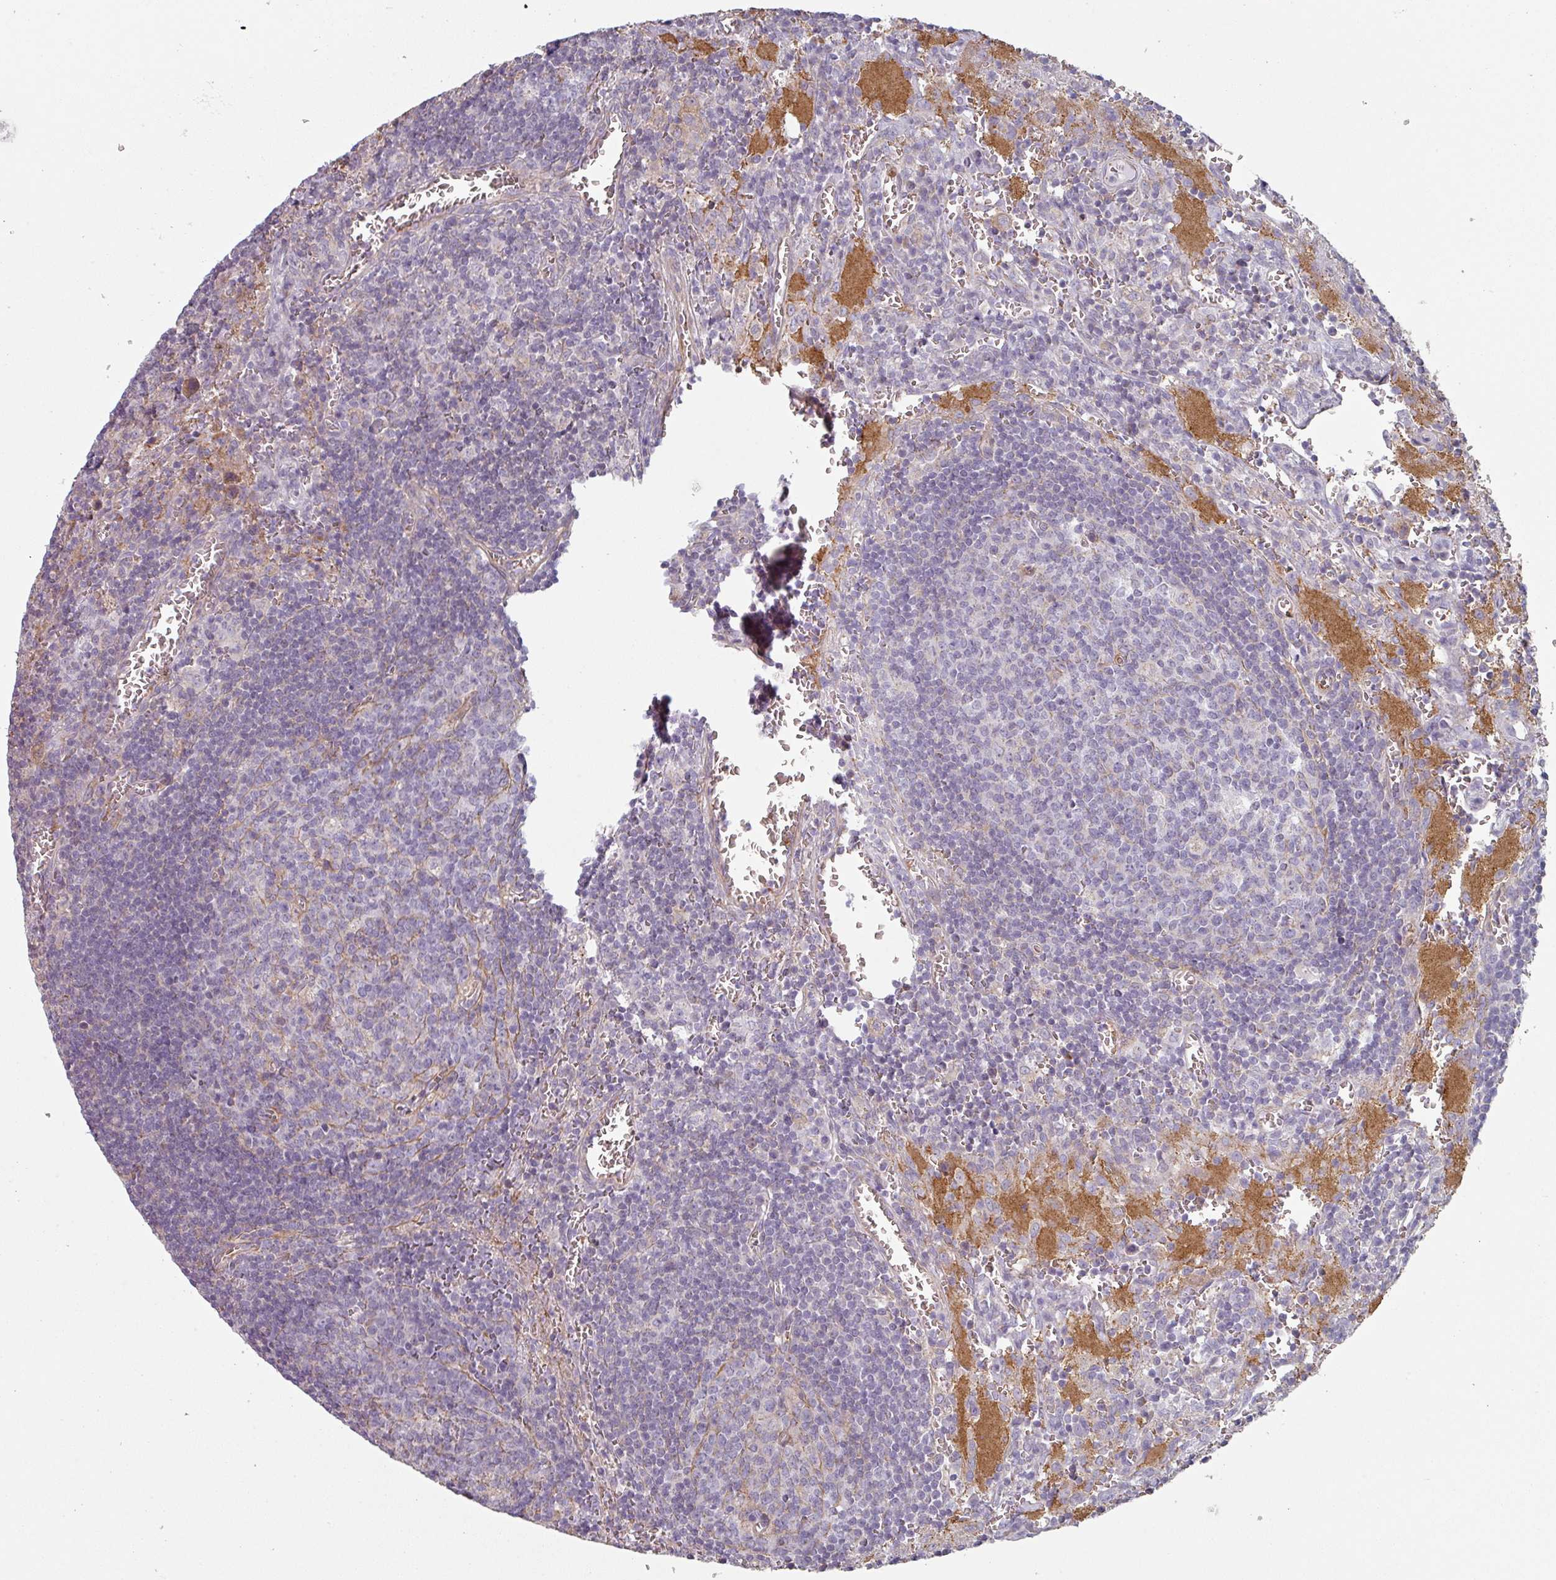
{"staining": {"intensity": "negative", "quantity": "none", "location": "none"}, "tissue": "lymph node", "cell_type": "Germinal center cells", "image_type": "normal", "snomed": [{"axis": "morphology", "description": "Normal tissue, NOS"}, {"axis": "topography", "description": "Lymph node"}], "caption": "Germinal center cells are negative for protein expression in benign human lymph node. Brightfield microscopy of IHC stained with DAB (3,3'-diaminobenzidine) (brown) and hematoxylin (blue), captured at high magnification.", "gene": "GSTA1", "patient": {"sex": "male", "age": 50}}